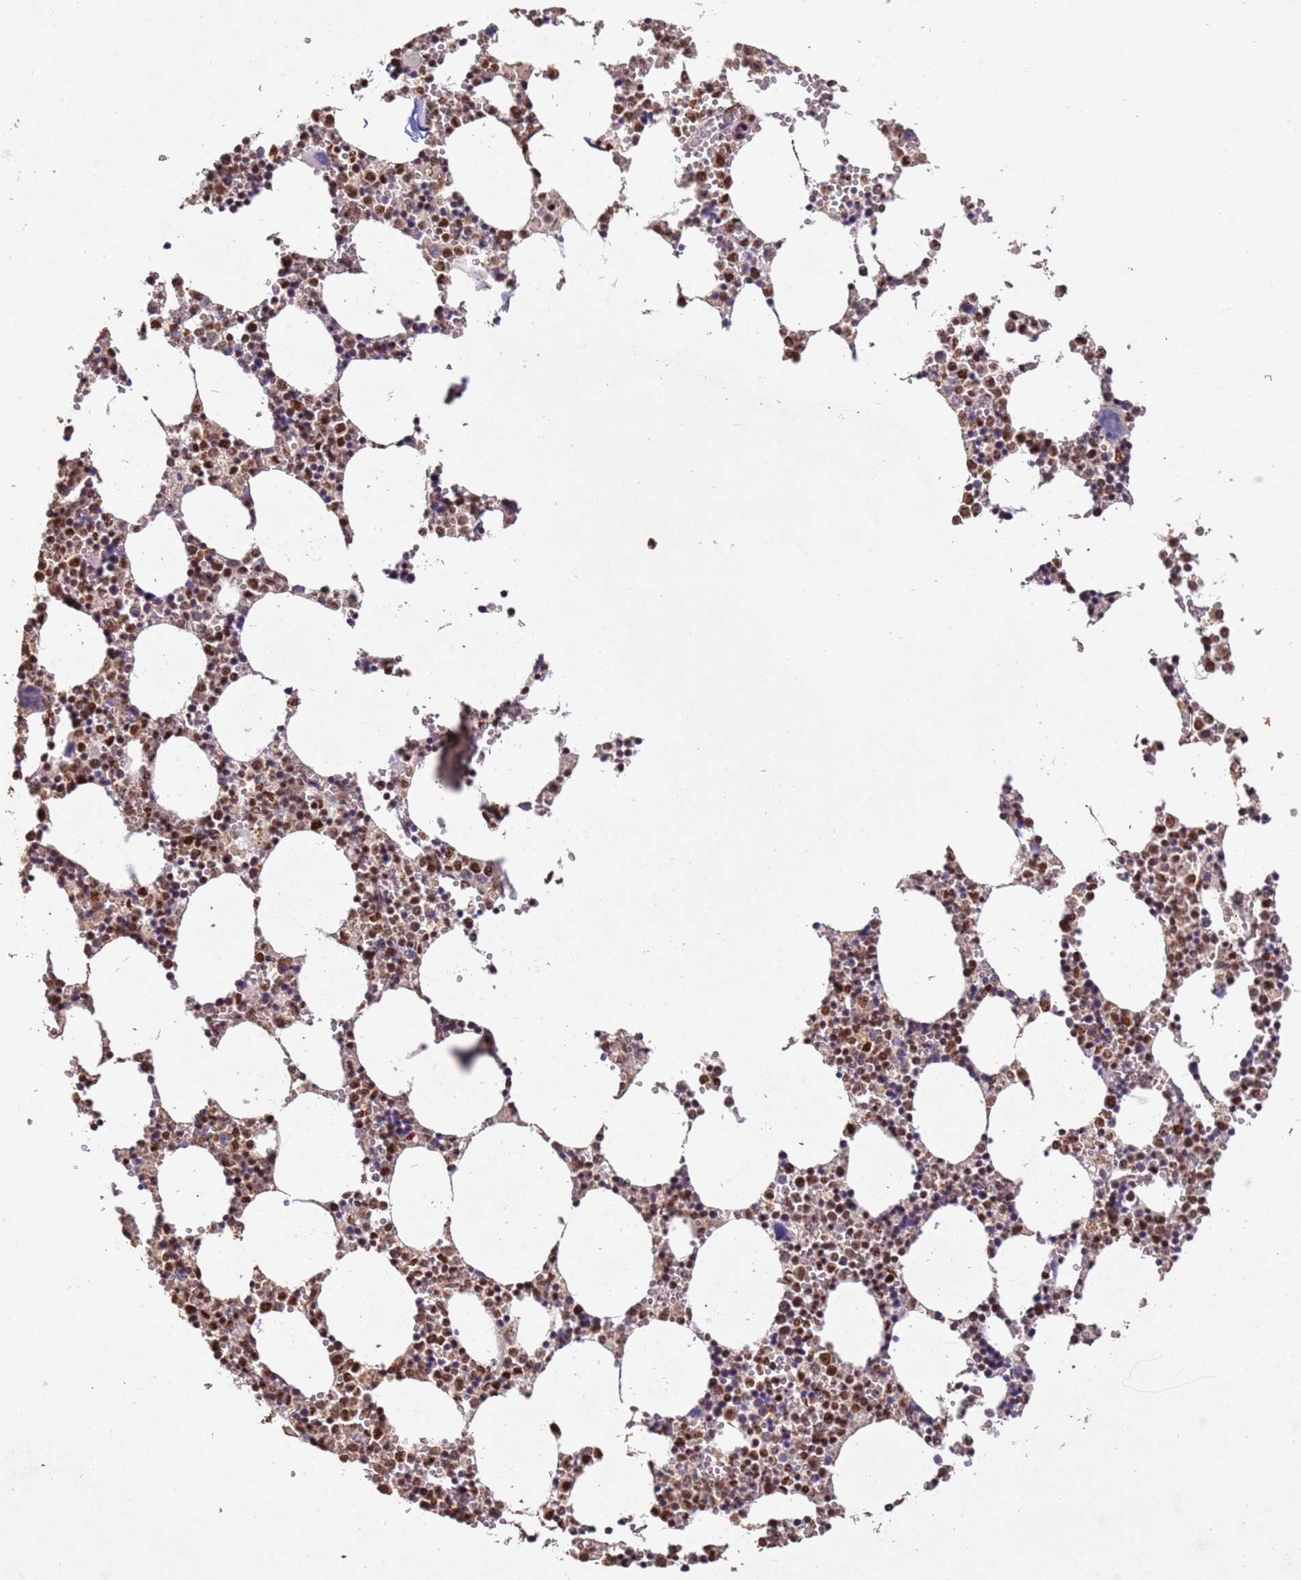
{"staining": {"intensity": "moderate", "quantity": ">75%", "location": "nuclear"}, "tissue": "bone marrow", "cell_type": "Hematopoietic cells", "image_type": "normal", "snomed": [{"axis": "morphology", "description": "Normal tissue, NOS"}, {"axis": "topography", "description": "Bone marrow"}], "caption": "A medium amount of moderate nuclear staining is seen in approximately >75% of hematopoietic cells in normal bone marrow. The staining was performed using DAB to visualize the protein expression in brown, while the nuclei were stained in blue with hematoxylin (Magnification: 20x).", "gene": "ESF1", "patient": {"sex": "female", "age": 64}}